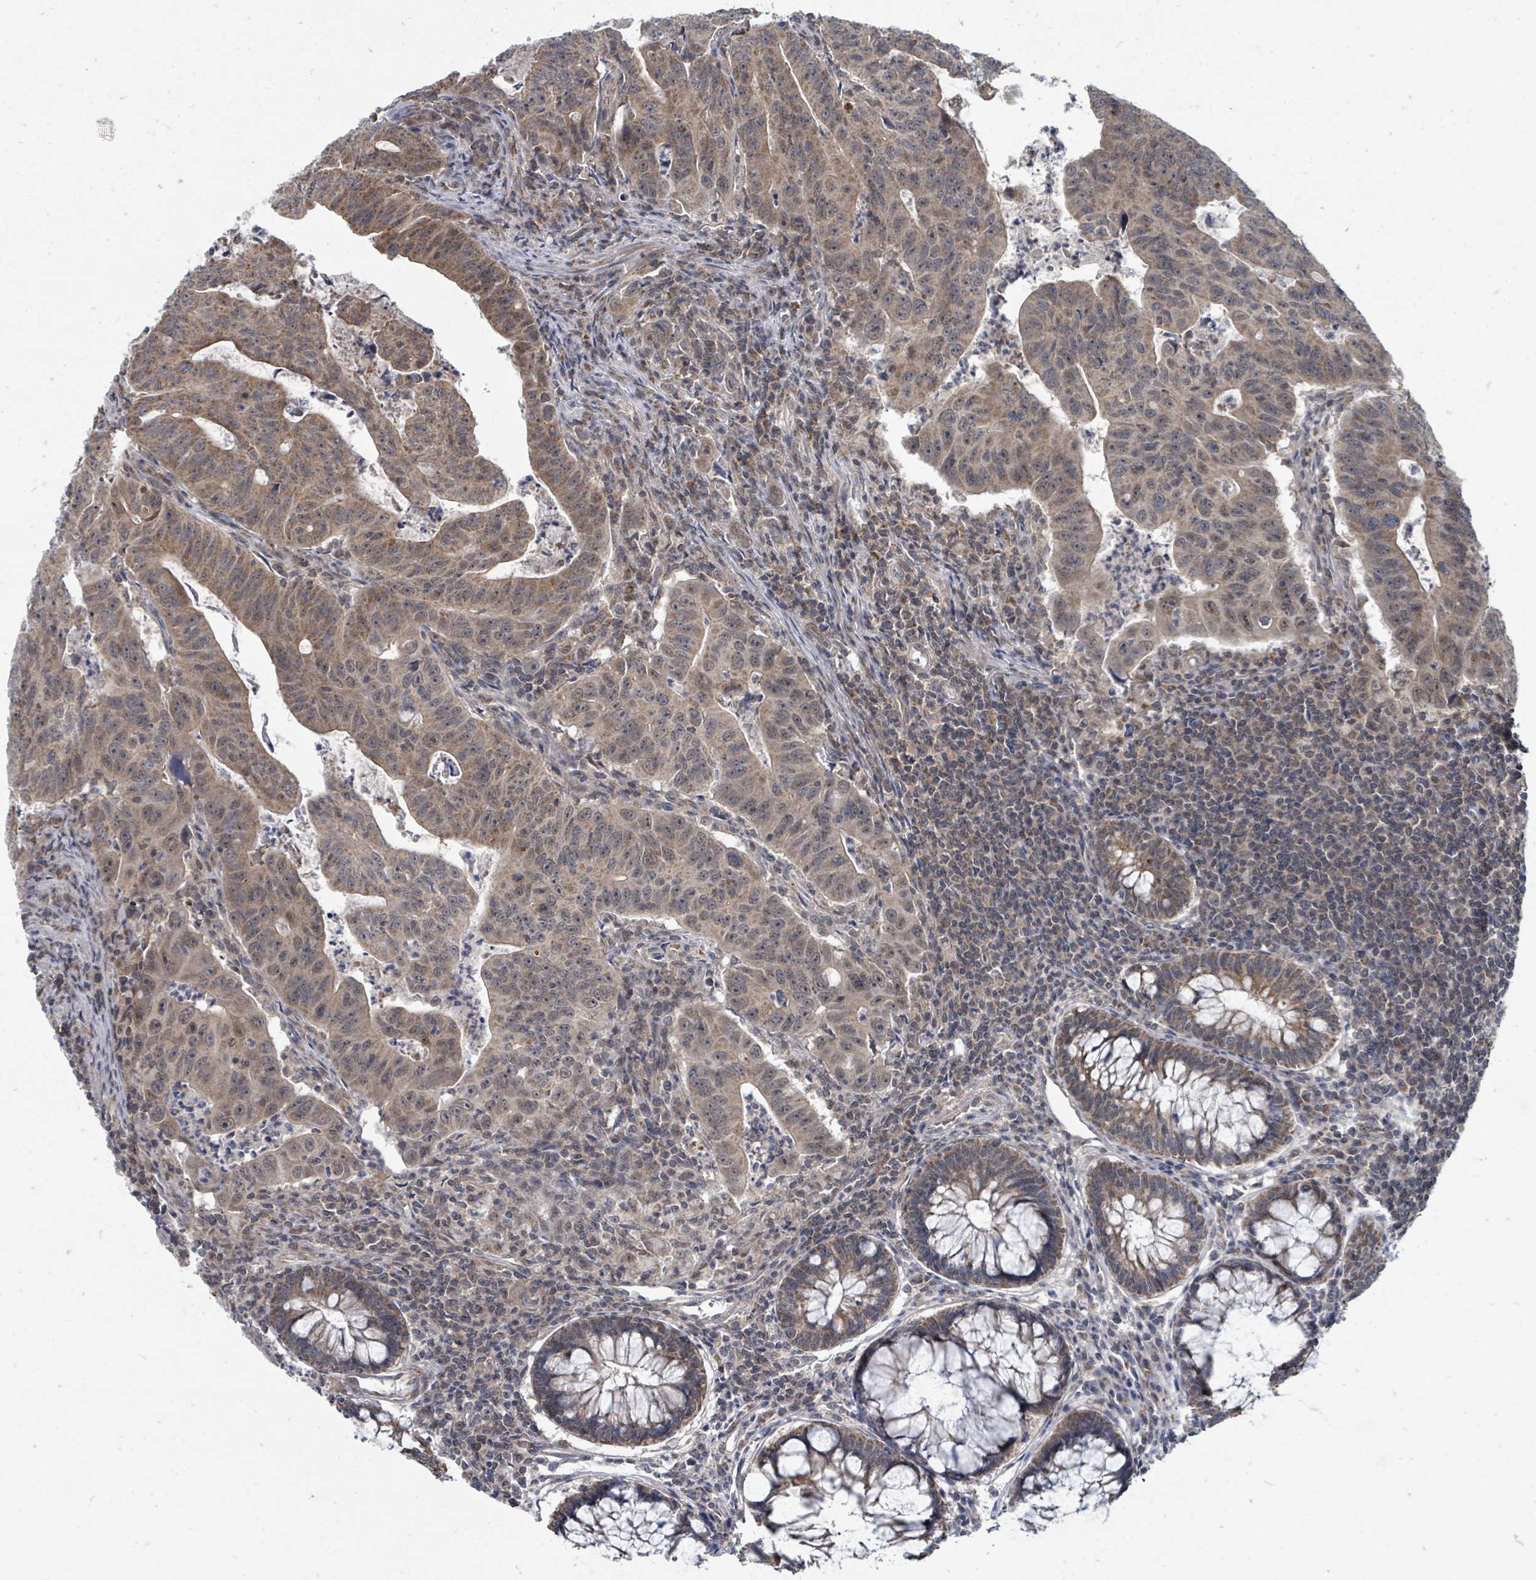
{"staining": {"intensity": "moderate", "quantity": ">75%", "location": "cytoplasmic/membranous"}, "tissue": "colorectal cancer", "cell_type": "Tumor cells", "image_type": "cancer", "snomed": [{"axis": "morphology", "description": "Adenocarcinoma, NOS"}, {"axis": "topography", "description": "Rectum"}], "caption": "Colorectal adenocarcinoma stained with a brown dye demonstrates moderate cytoplasmic/membranous positive positivity in approximately >75% of tumor cells.", "gene": "MAGOHB", "patient": {"sex": "male", "age": 69}}